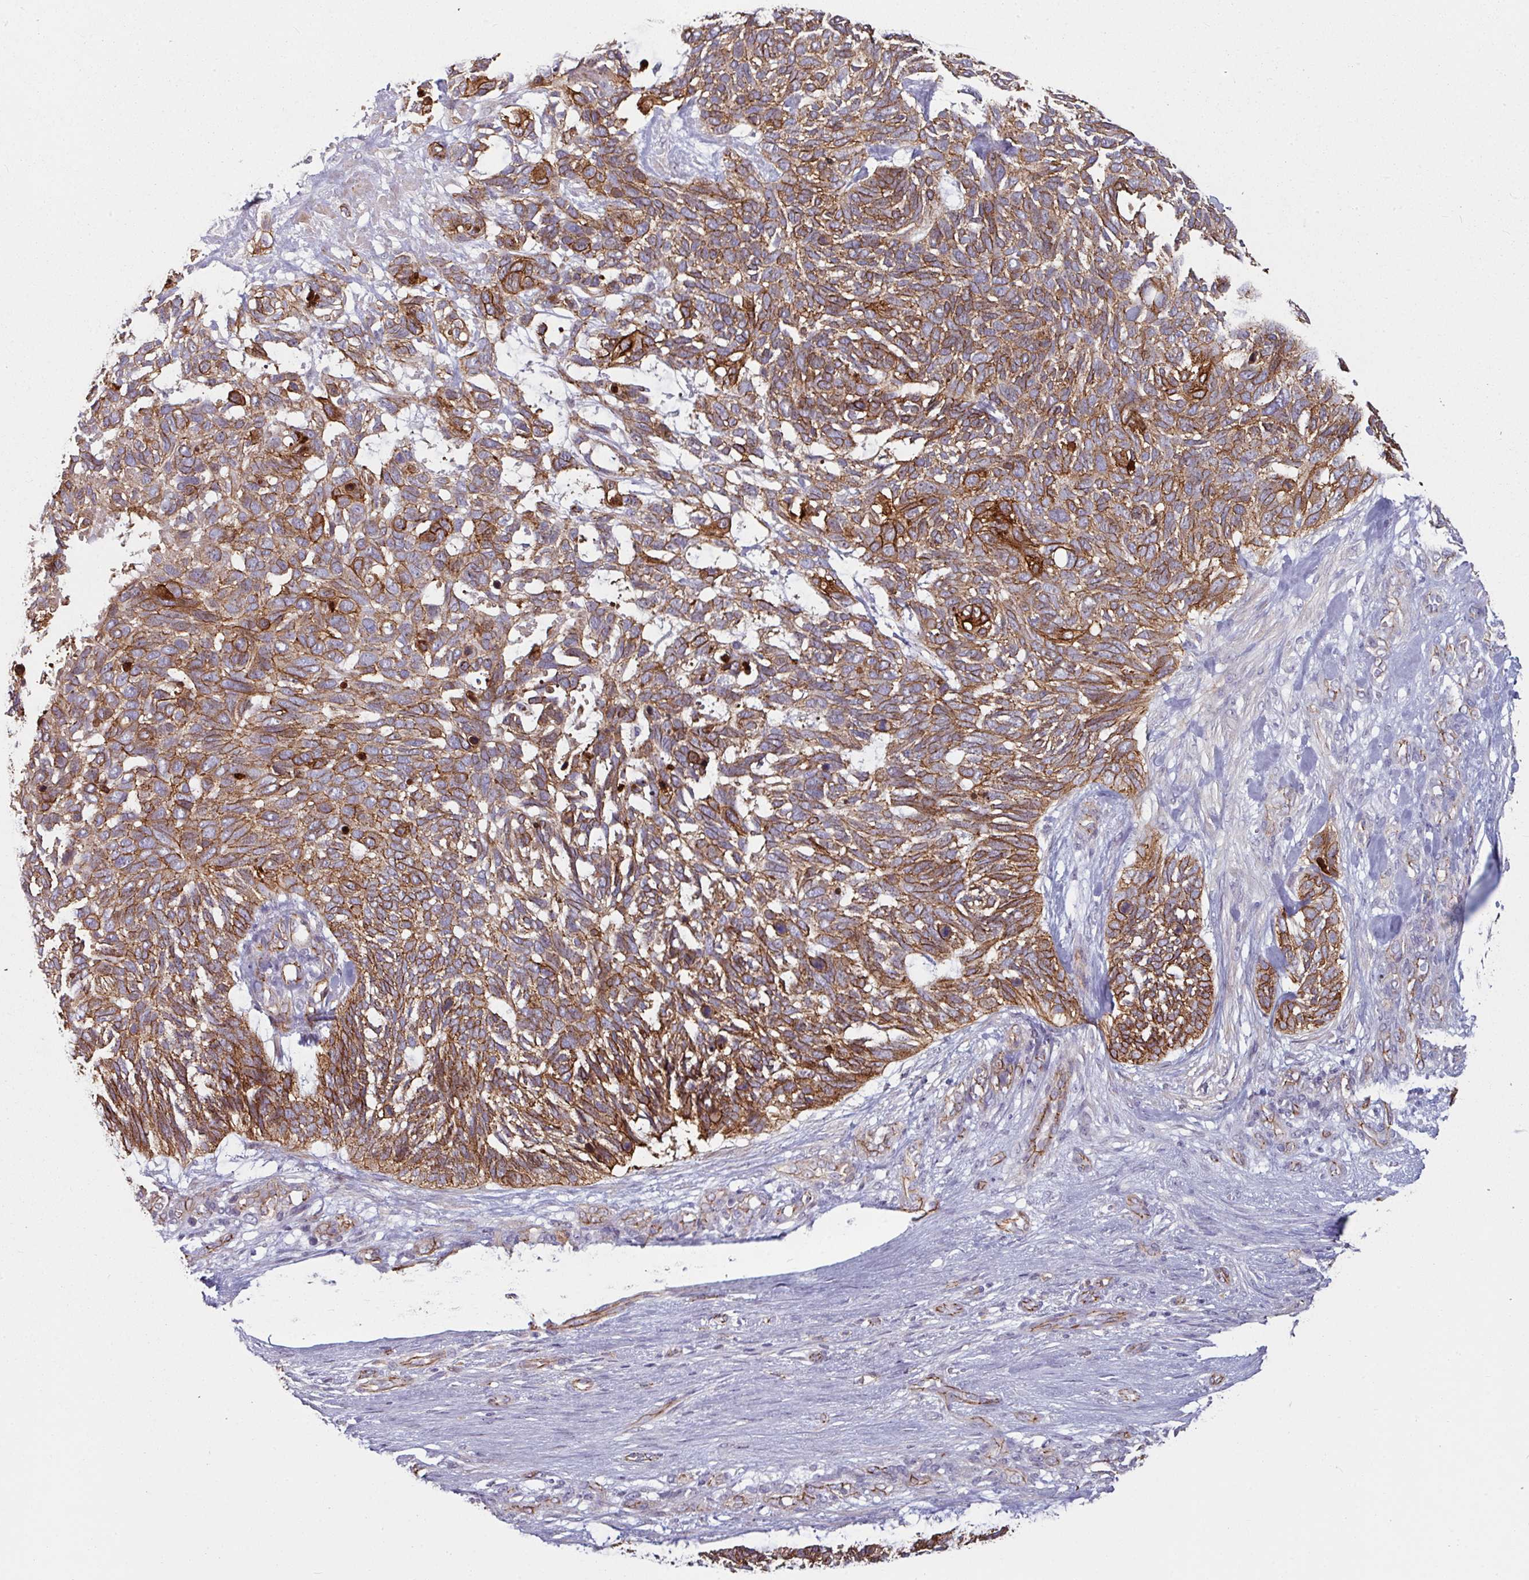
{"staining": {"intensity": "strong", "quantity": ">75%", "location": "cytoplasmic/membranous"}, "tissue": "skin cancer", "cell_type": "Tumor cells", "image_type": "cancer", "snomed": [{"axis": "morphology", "description": "Basal cell carcinoma"}, {"axis": "topography", "description": "Skin"}], "caption": "Skin basal cell carcinoma stained for a protein demonstrates strong cytoplasmic/membranous positivity in tumor cells.", "gene": "JUP", "patient": {"sex": "male", "age": 88}}